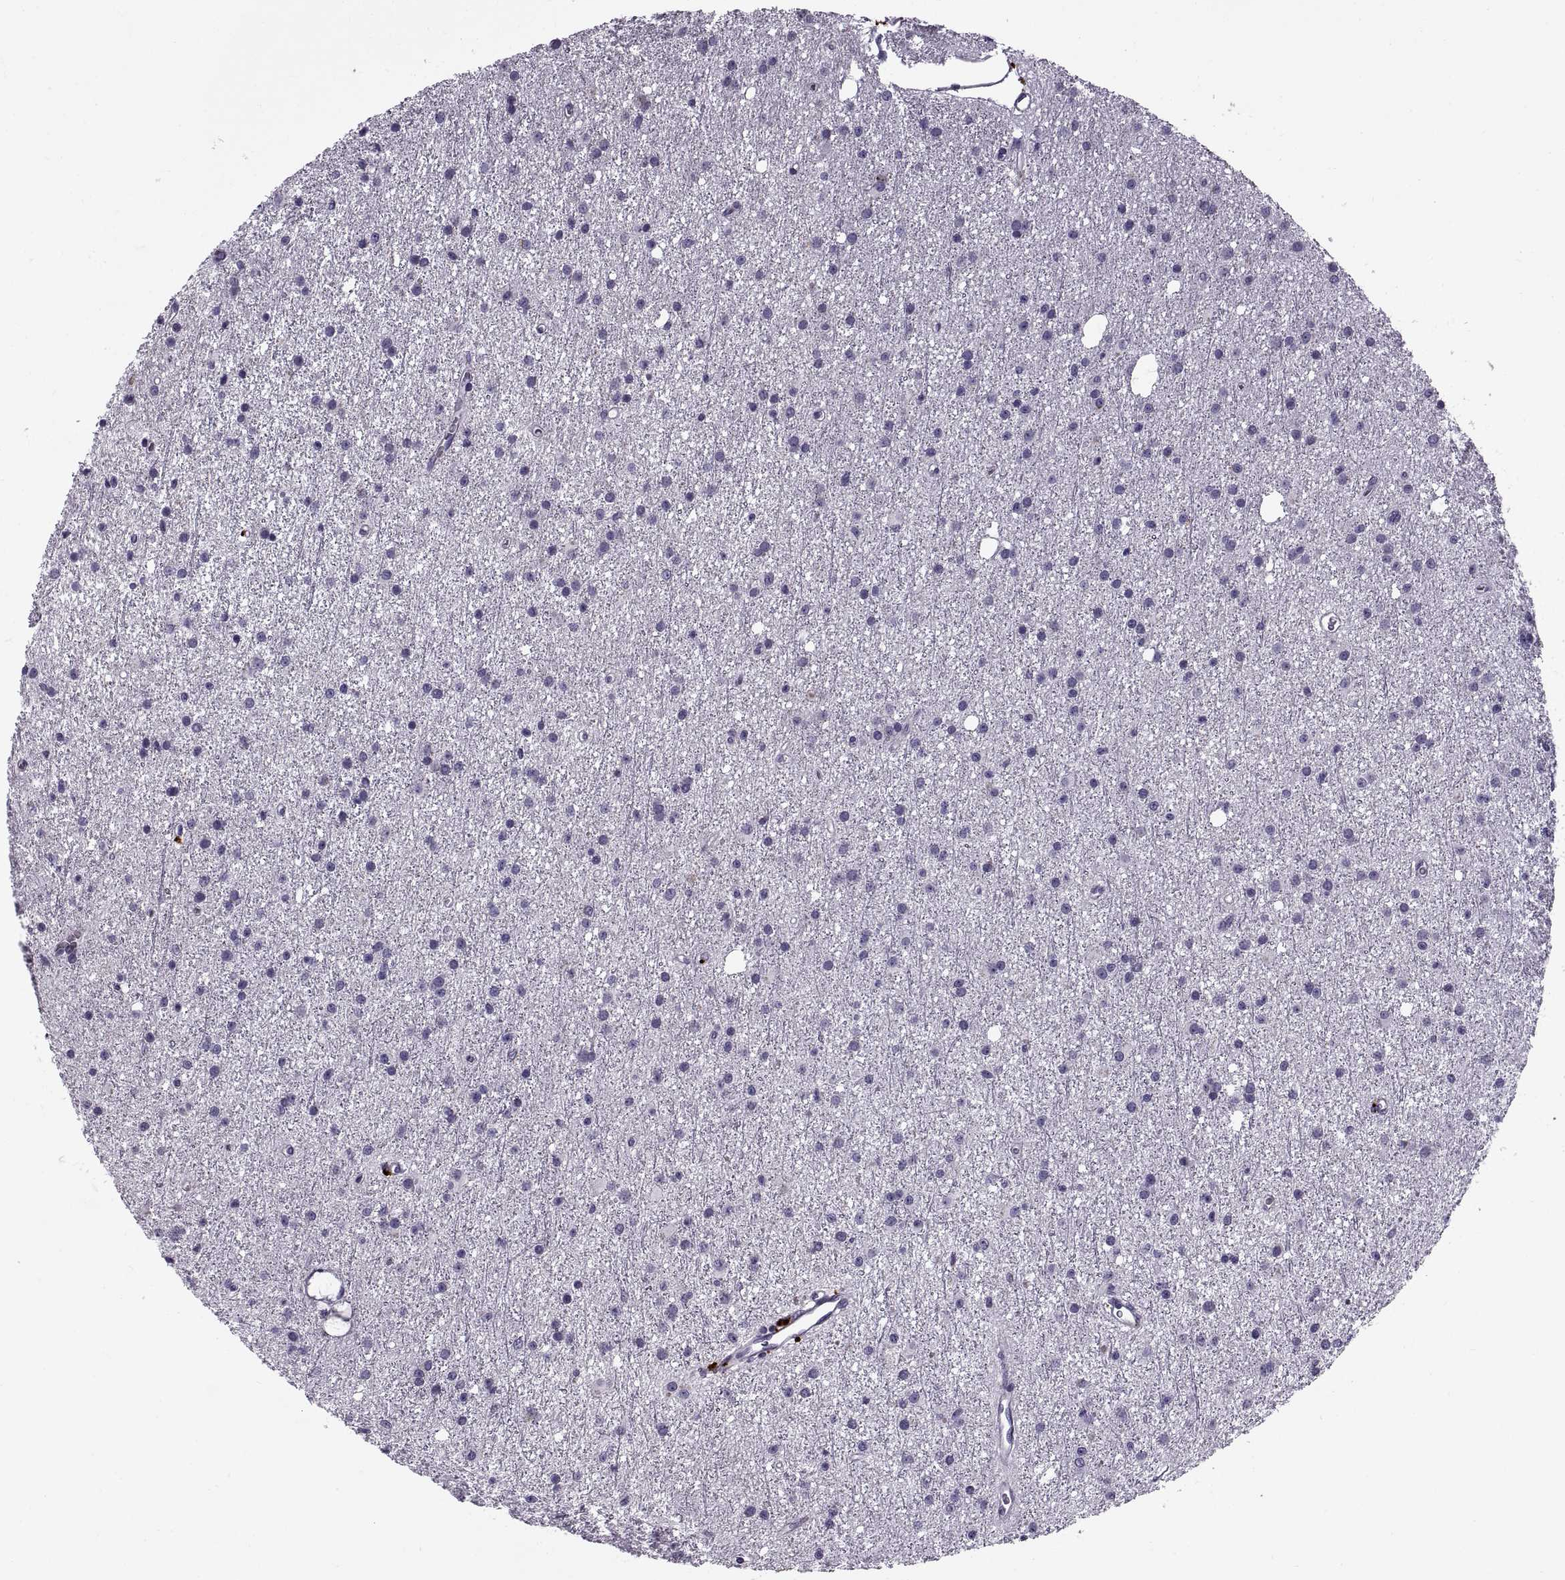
{"staining": {"intensity": "negative", "quantity": "none", "location": "none"}, "tissue": "glioma", "cell_type": "Tumor cells", "image_type": "cancer", "snomed": [{"axis": "morphology", "description": "Glioma, malignant, Low grade"}, {"axis": "topography", "description": "Brain"}], "caption": "Protein analysis of glioma reveals no significant positivity in tumor cells.", "gene": "CALCR", "patient": {"sex": "male", "age": 27}}